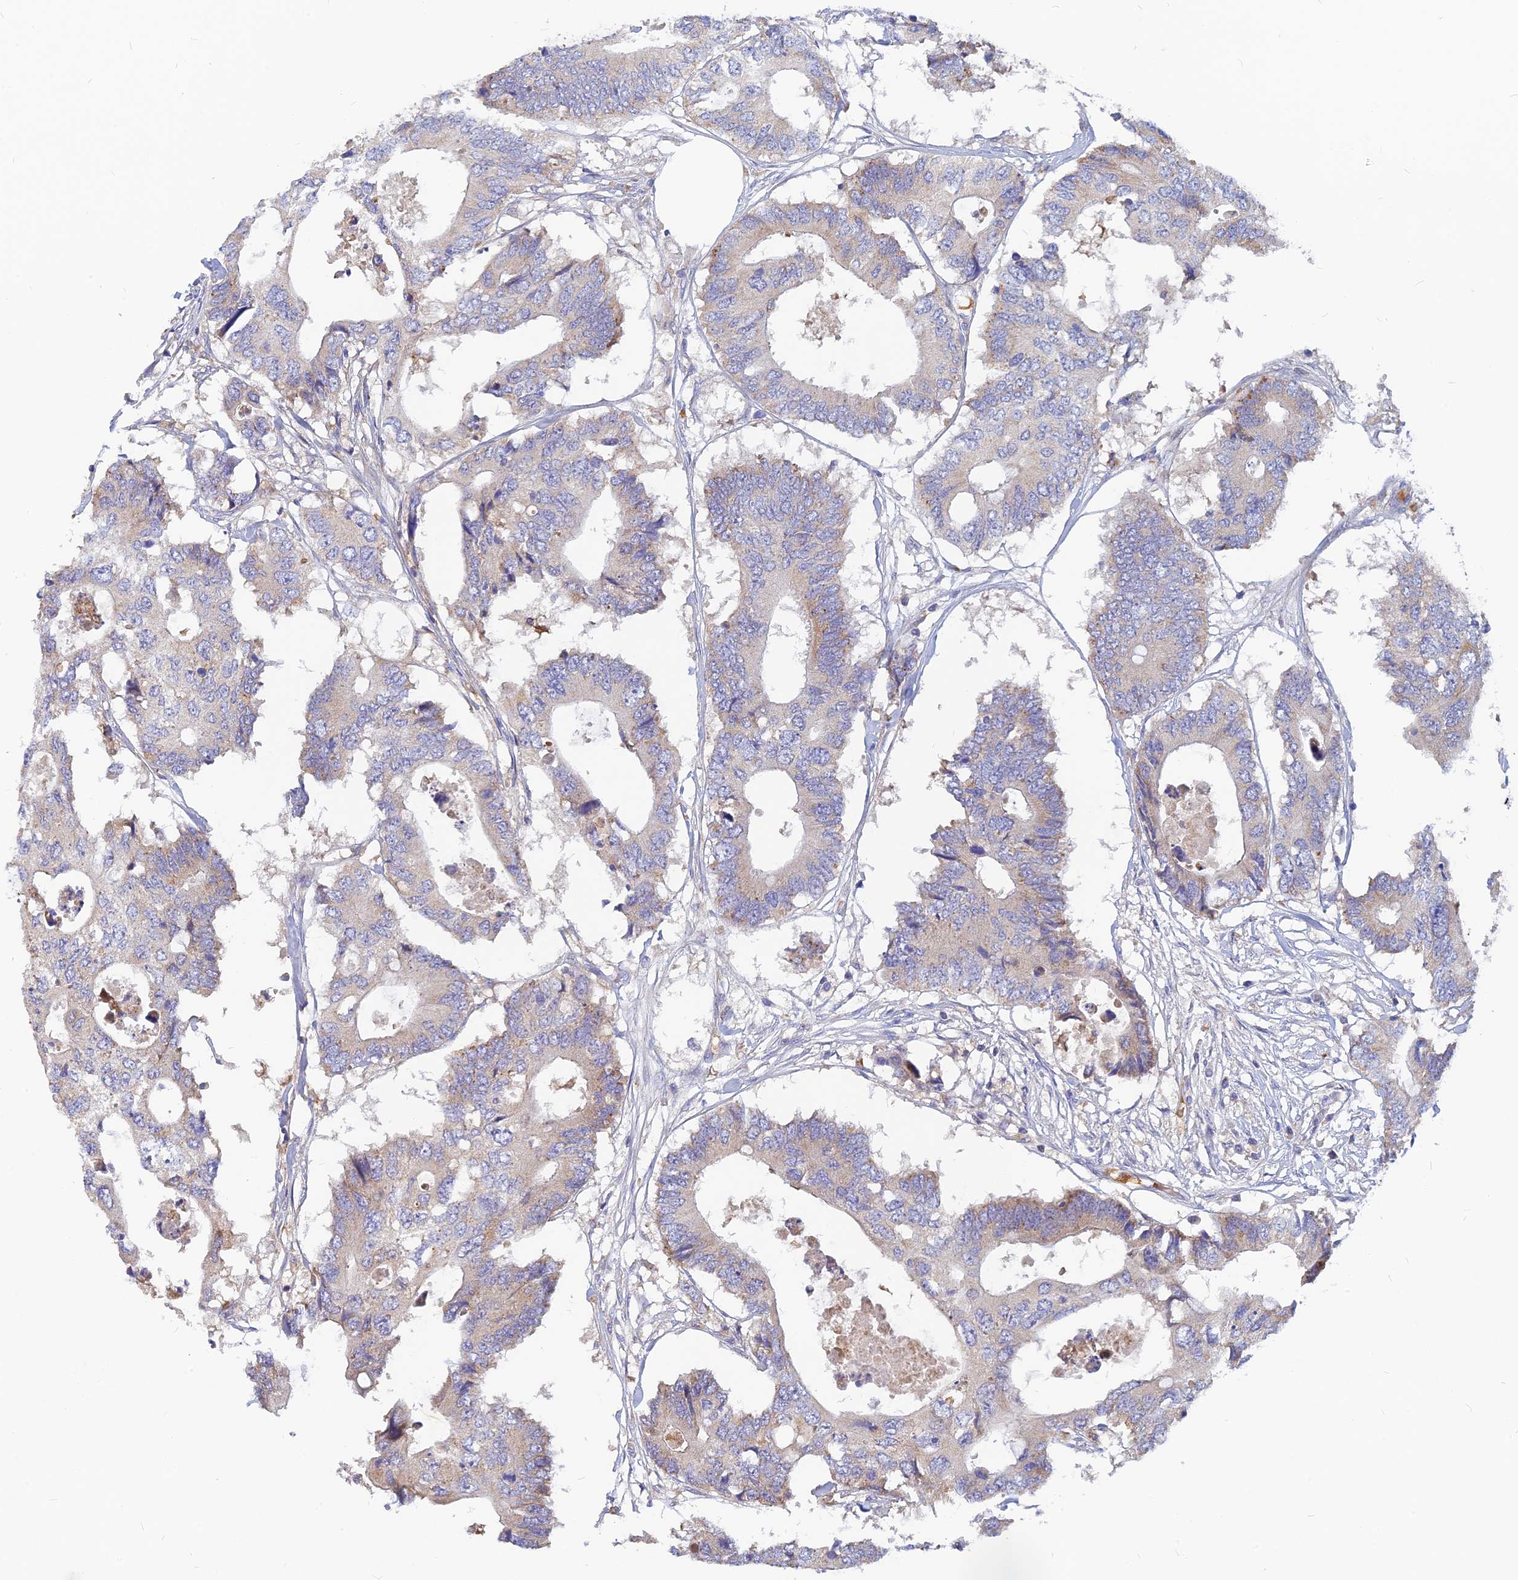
{"staining": {"intensity": "weak", "quantity": "<25%", "location": "cytoplasmic/membranous"}, "tissue": "colorectal cancer", "cell_type": "Tumor cells", "image_type": "cancer", "snomed": [{"axis": "morphology", "description": "Adenocarcinoma, NOS"}, {"axis": "topography", "description": "Colon"}], "caption": "IHC micrograph of neoplastic tissue: human colorectal cancer stained with DAB exhibits no significant protein staining in tumor cells. (Brightfield microscopy of DAB IHC at high magnification).", "gene": "CACNA1B", "patient": {"sex": "male", "age": 71}}